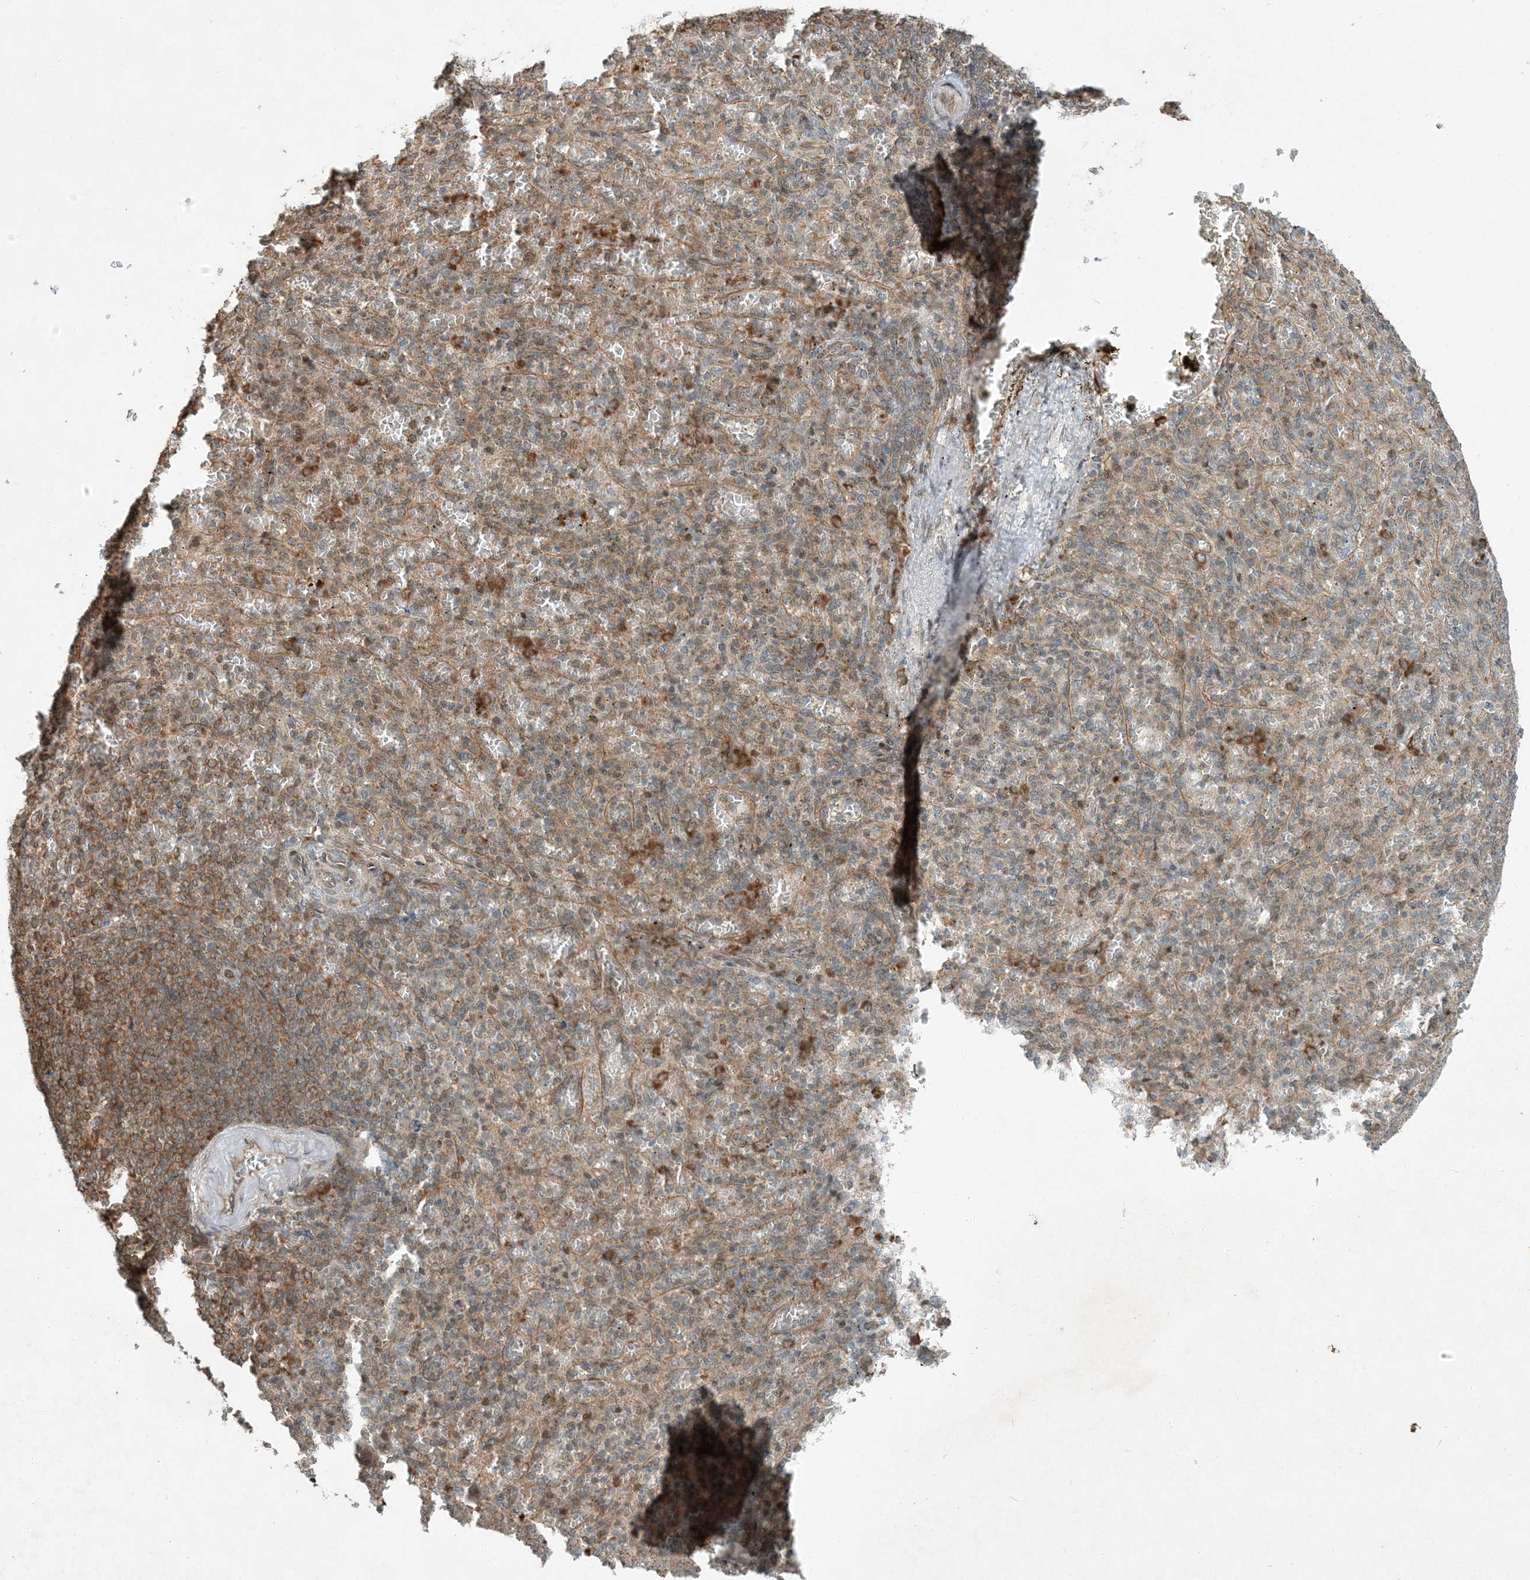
{"staining": {"intensity": "moderate", "quantity": "<25%", "location": "cytoplasmic/membranous"}, "tissue": "spleen", "cell_type": "Cells in red pulp", "image_type": "normal", "snomed": [{"axis": "morphology", "description": "Normal tissue, NOS"}, {"axis": "topography", "description": "Spleen"}], "caption": "Moderate cytoplasmic/membranous positivity is seen in approximately <25% of cells in red pulp in benign spleen. Immunohistochemistry (ihc) stains the protein in brown and the nuclei are stained blue.", "gene": "COMMD8", "patient": {"sex": "female", "age": 74}}